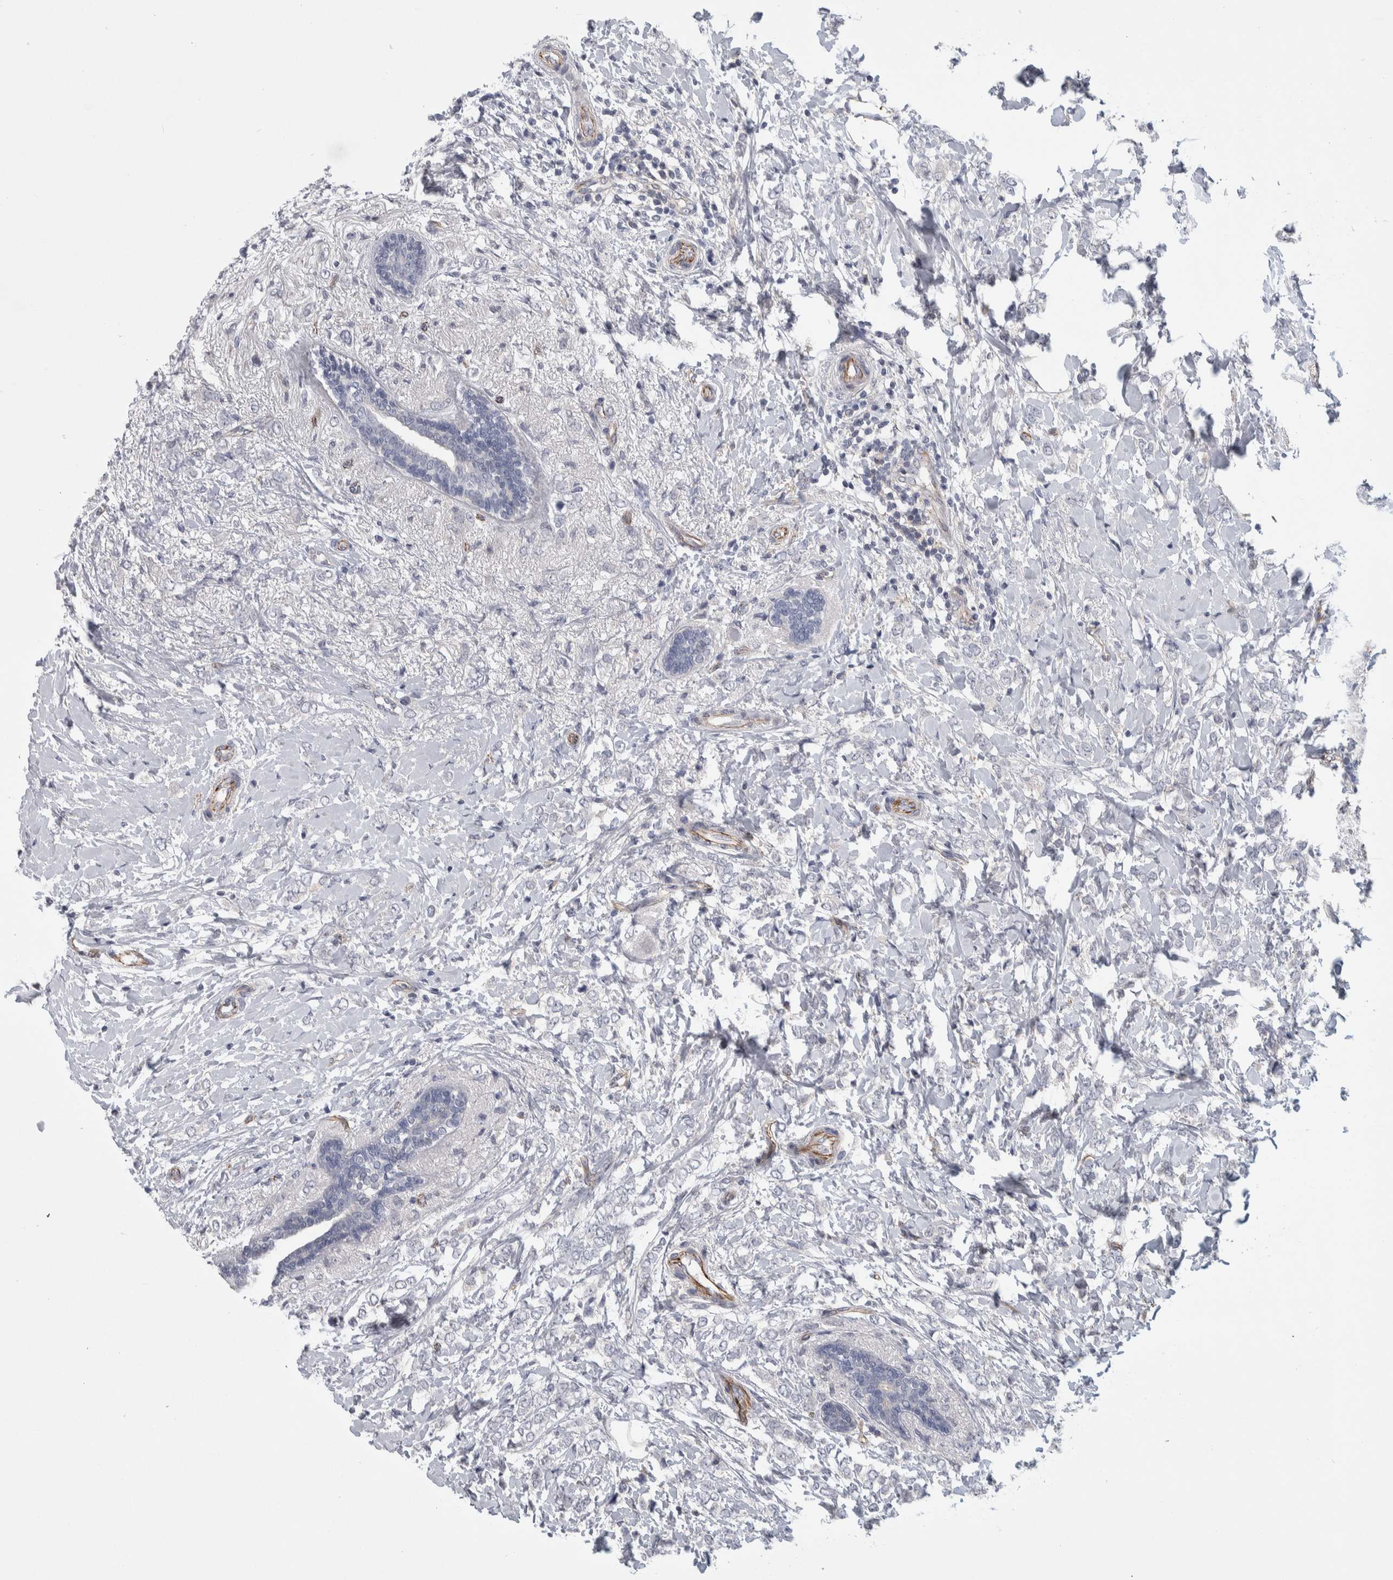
{"staining": {"intensity": "negative", "quantity": "none", "location": "none"}, "tissue": "breast cancer", "cell_type": "Tumor cells", "image_type": "cancer", "snomed": [{"axis": "morphology", "description": "Normal tissue, NOS"}, {"axis": "morphology", "description": "Lobular carcinoma"}, {"axis": "topography", "description": "Breast"}], "caption": "High magnification brightfield microscopy of breast cancer (lobular carcinoma) stained with DAB (3,3'-diaminobenzidine) (brown) and counterstained with hematoxylin (blue): tumor cells show no significant positivity.", "gene": "ZNF862", "patient": {"sex": "female", "age": 47}}